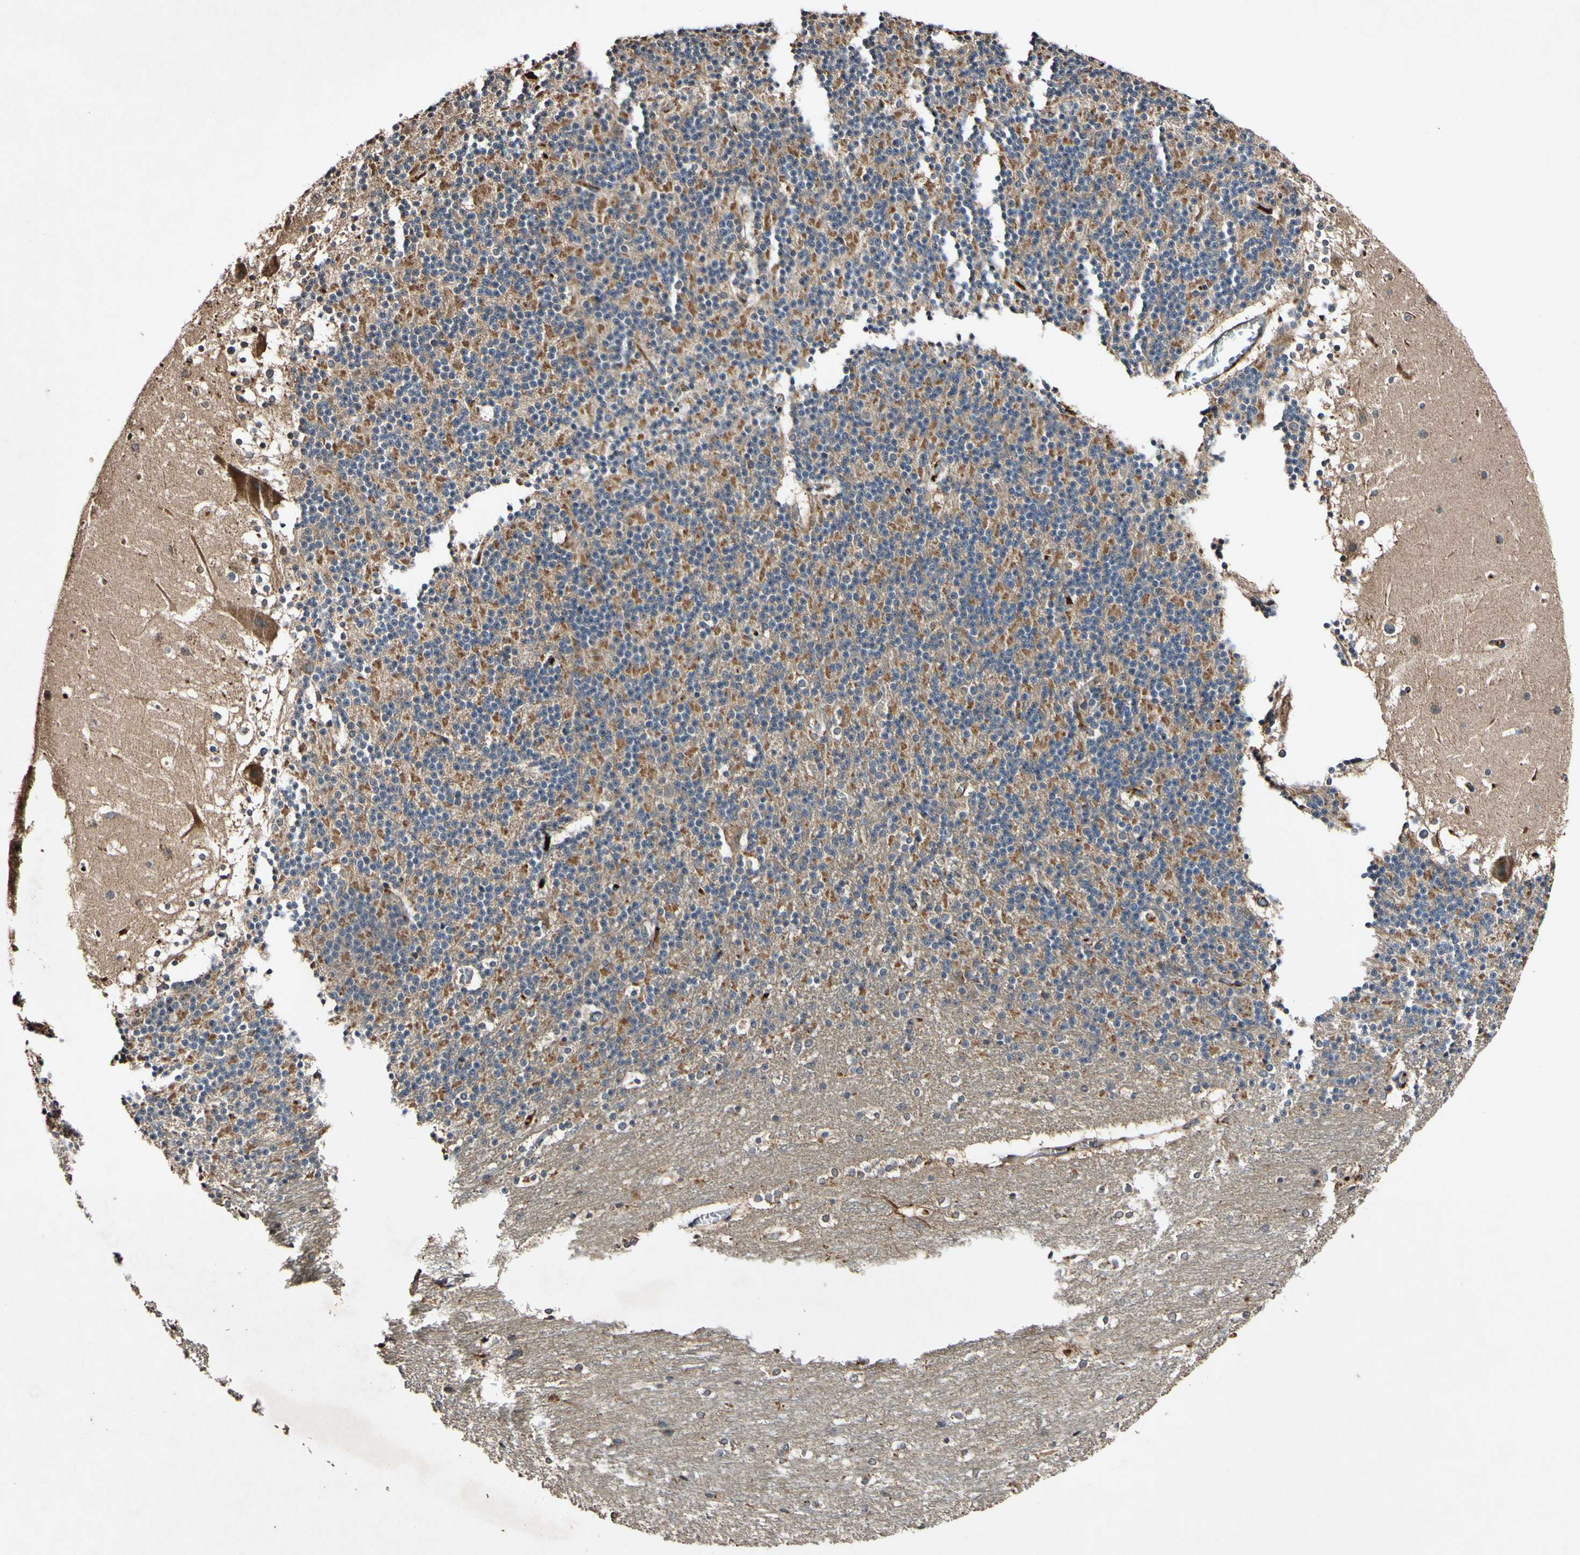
{"staining": {"intensity": "moderate", "quantity": "25%-75%", "location": "cytoplasmic/membranous"}, "tissue": "cerebellum", "cell_type": "Cells in granular layer", "image_type": "normal", "snomed": [{"axis": "morphology", "description": "Normal tissue, NOS"}, {"axis": "topography", "description": "Cerebellum"}], "caption": "A brown stain shows moderate cytoplasmic/membranous expression of a protein in cells in granular layer of normal human cerebellum.", "gene": "PLAT", "patient": {"sex": "female", "age": 19}}